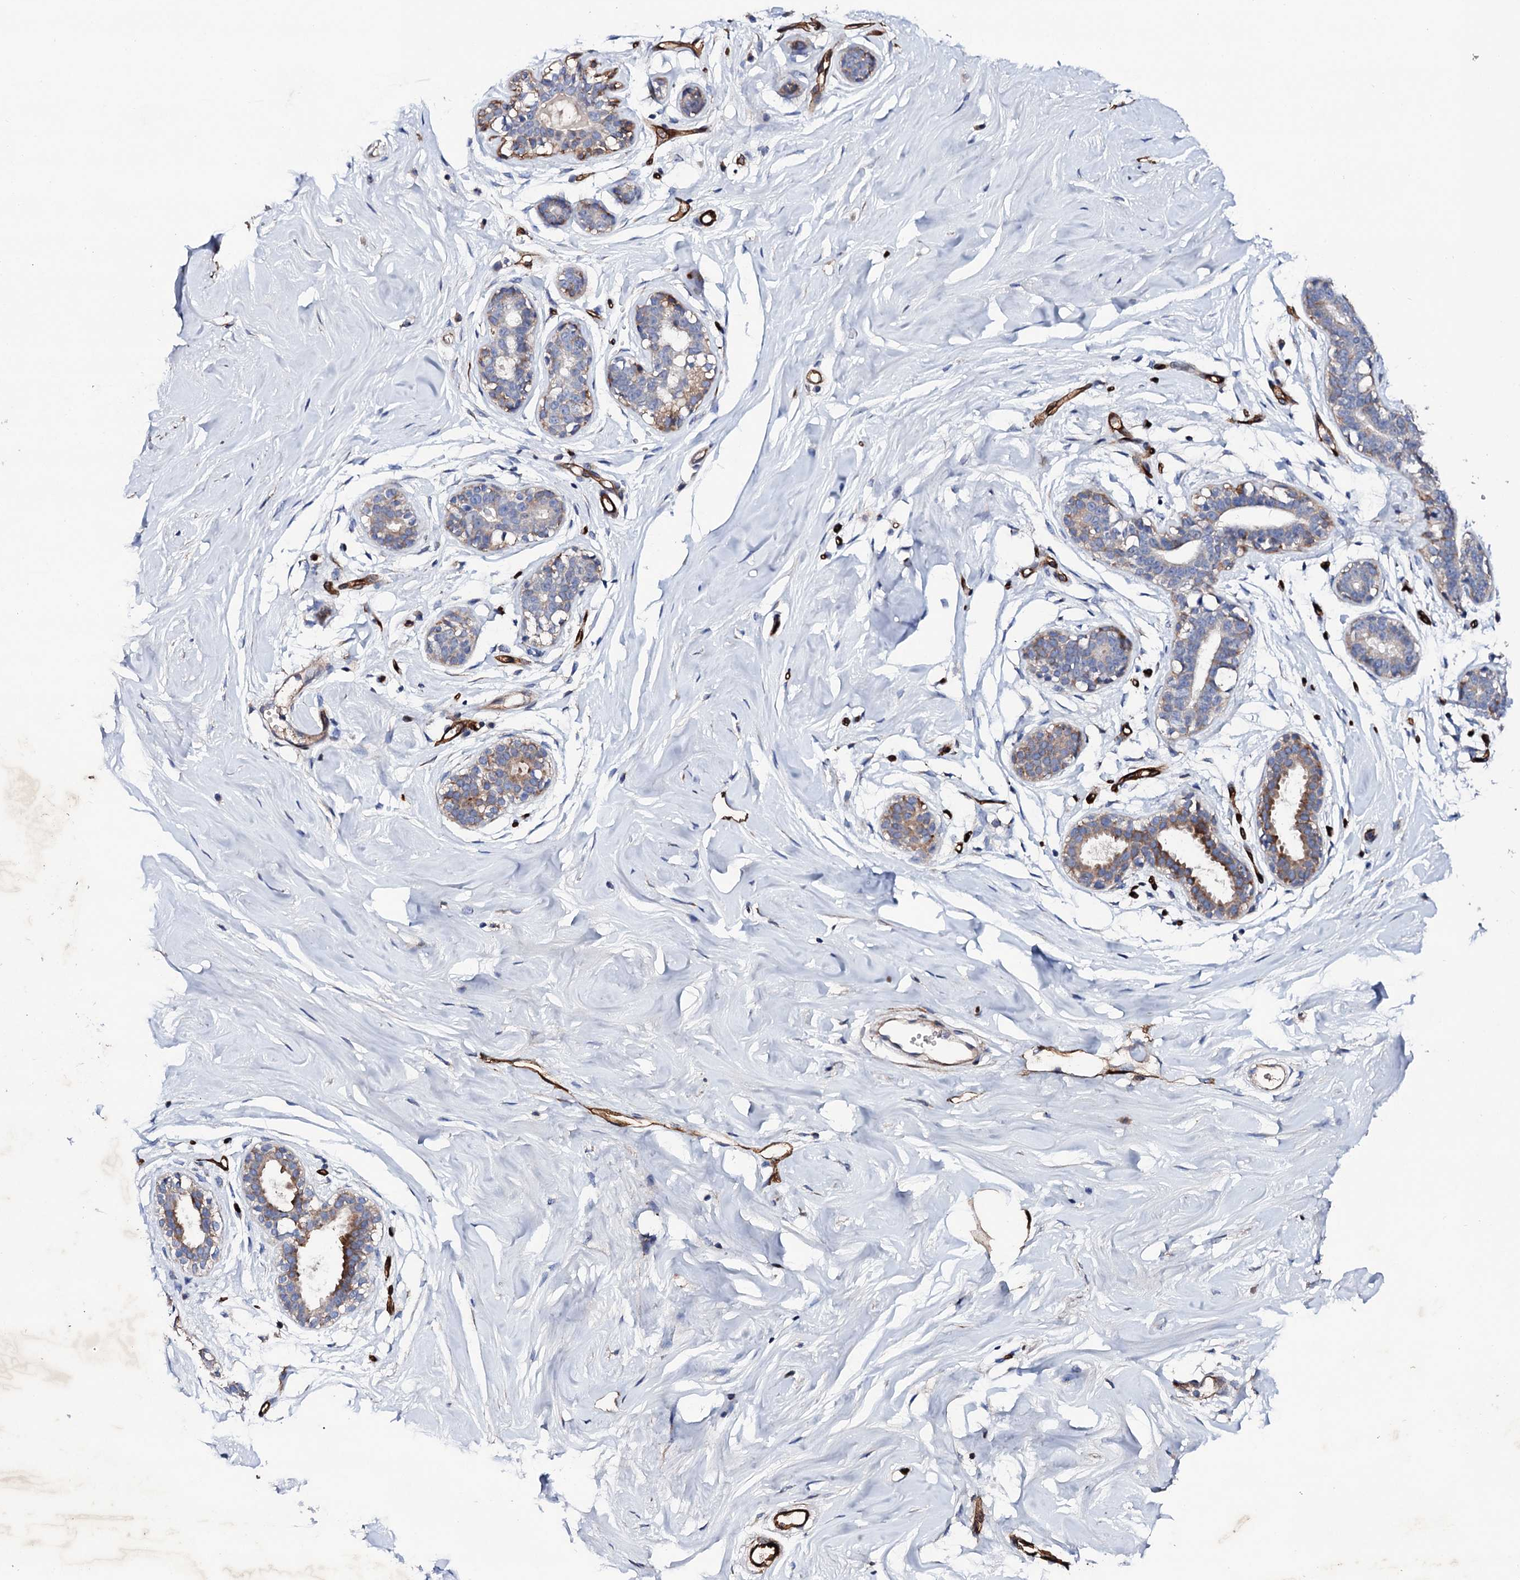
{"staining": {"intensity": "moderate", "quantity": "25%-75%", "location": "cytoplasmic/membranous"}, "tissue": "breast", "cell_type": "Adipocytes", "image_type": "normal", "snomed": [{"axis": "morphology", "description": "Normal tissue, NOS"}, {"axis": "morphology", "description": "Adenoma, NOS"}, {"axis": "topography", "description": "Breast"}], "caption": "Immunohistochemistry (IHC) micrograph of benign breast: breast stained using IHC reveals medium levels of moderate protein expression localized specifically in the cytoplasmic/membranous of adipocytes, appearing as a cytoplasmic/membranous brown color.", "gene": "DBX1", "patient": {"sex": "female", "age": 23}}